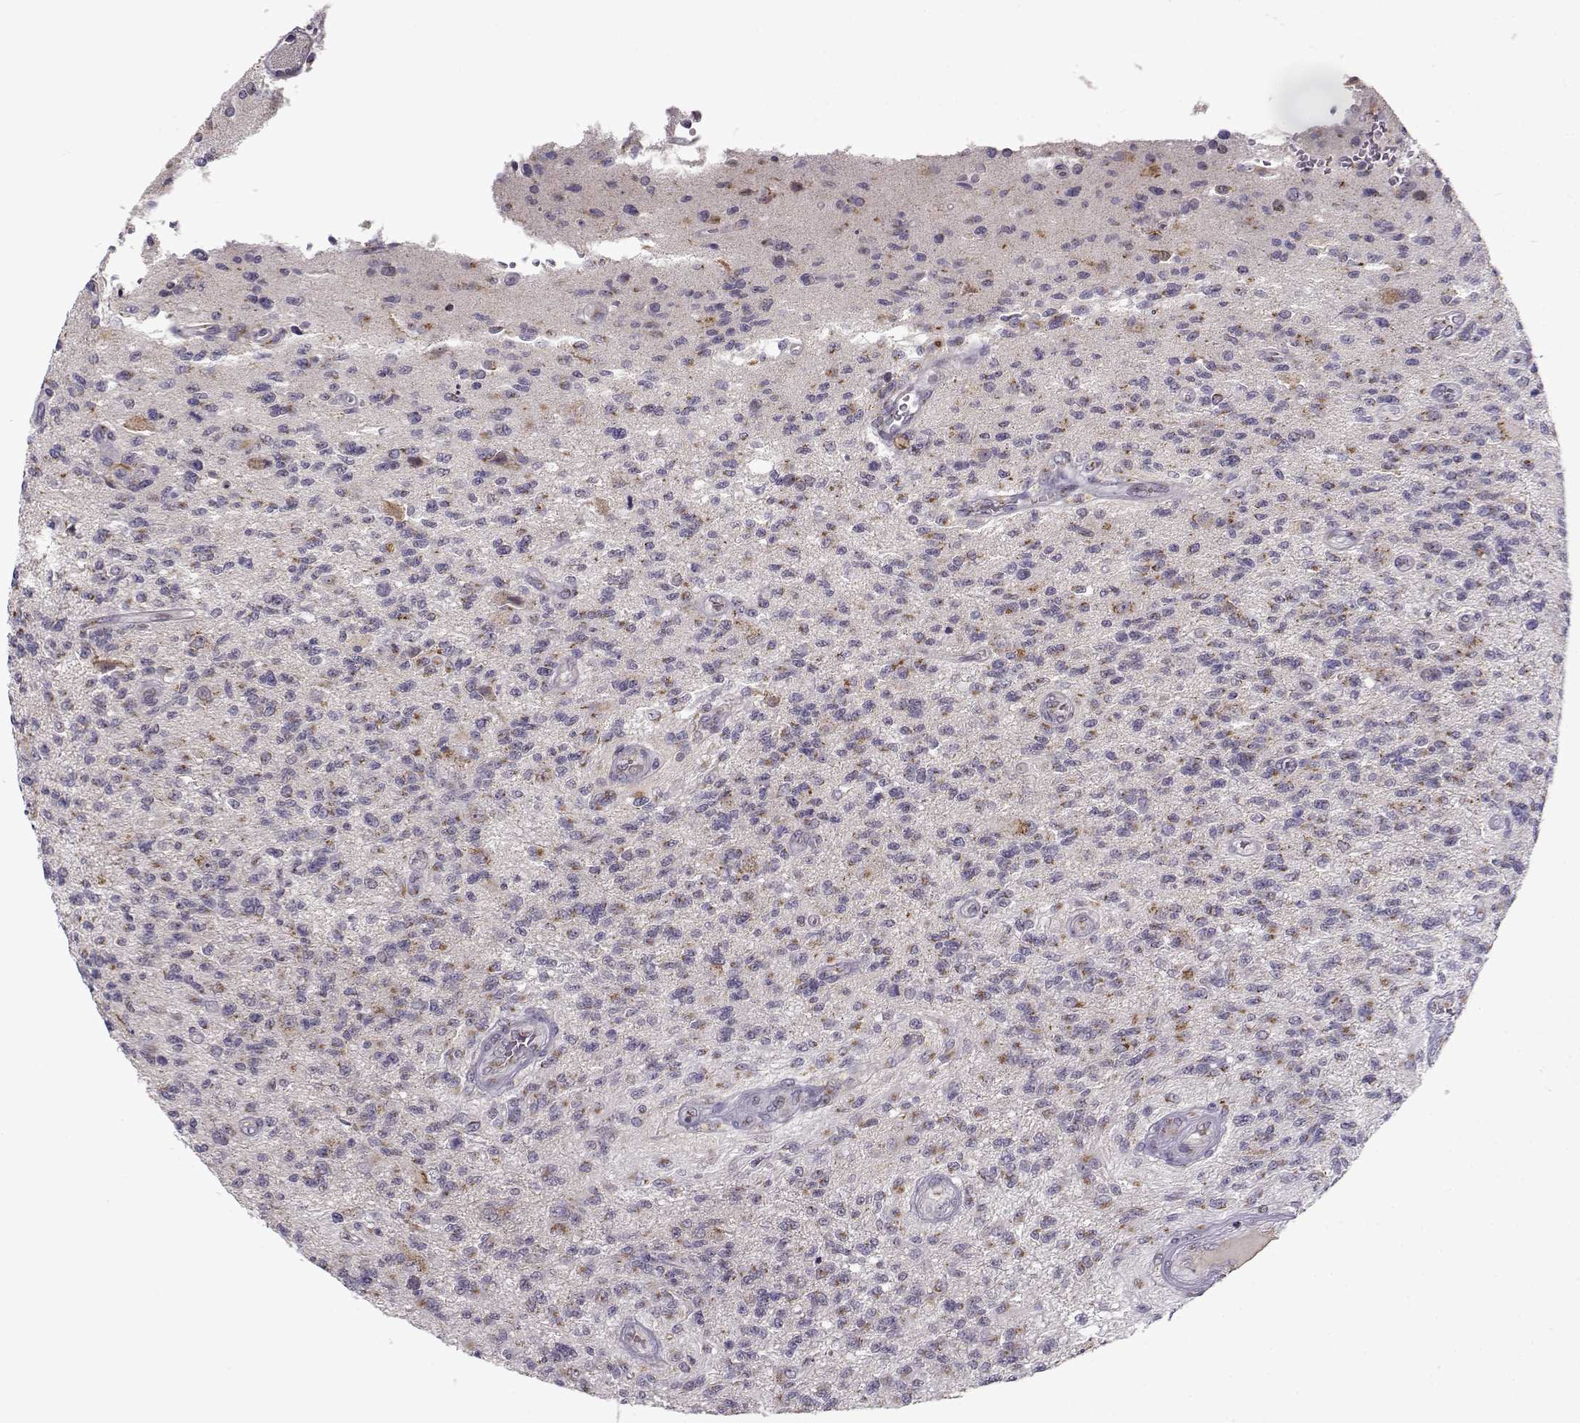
{"staining": {"intensity": "weak", "quantity": "<25%", "location": "cytoplasmic/membranous"}, "tissue": "glioma", "cell_type": "Tumor cells", "image_type": "cancer", "snomed": [{"axis": "morphology", "description": "Glioma, malignant, High grade"}, {"axis": "topography", "description": "Brain"}], "caption": "A micrograph of malignant high-grade glioma stained for a protein displays no brown staining in tumor cells.", "gene": "SLC4A5", "patient": {"sex": "male", "age": 56}}